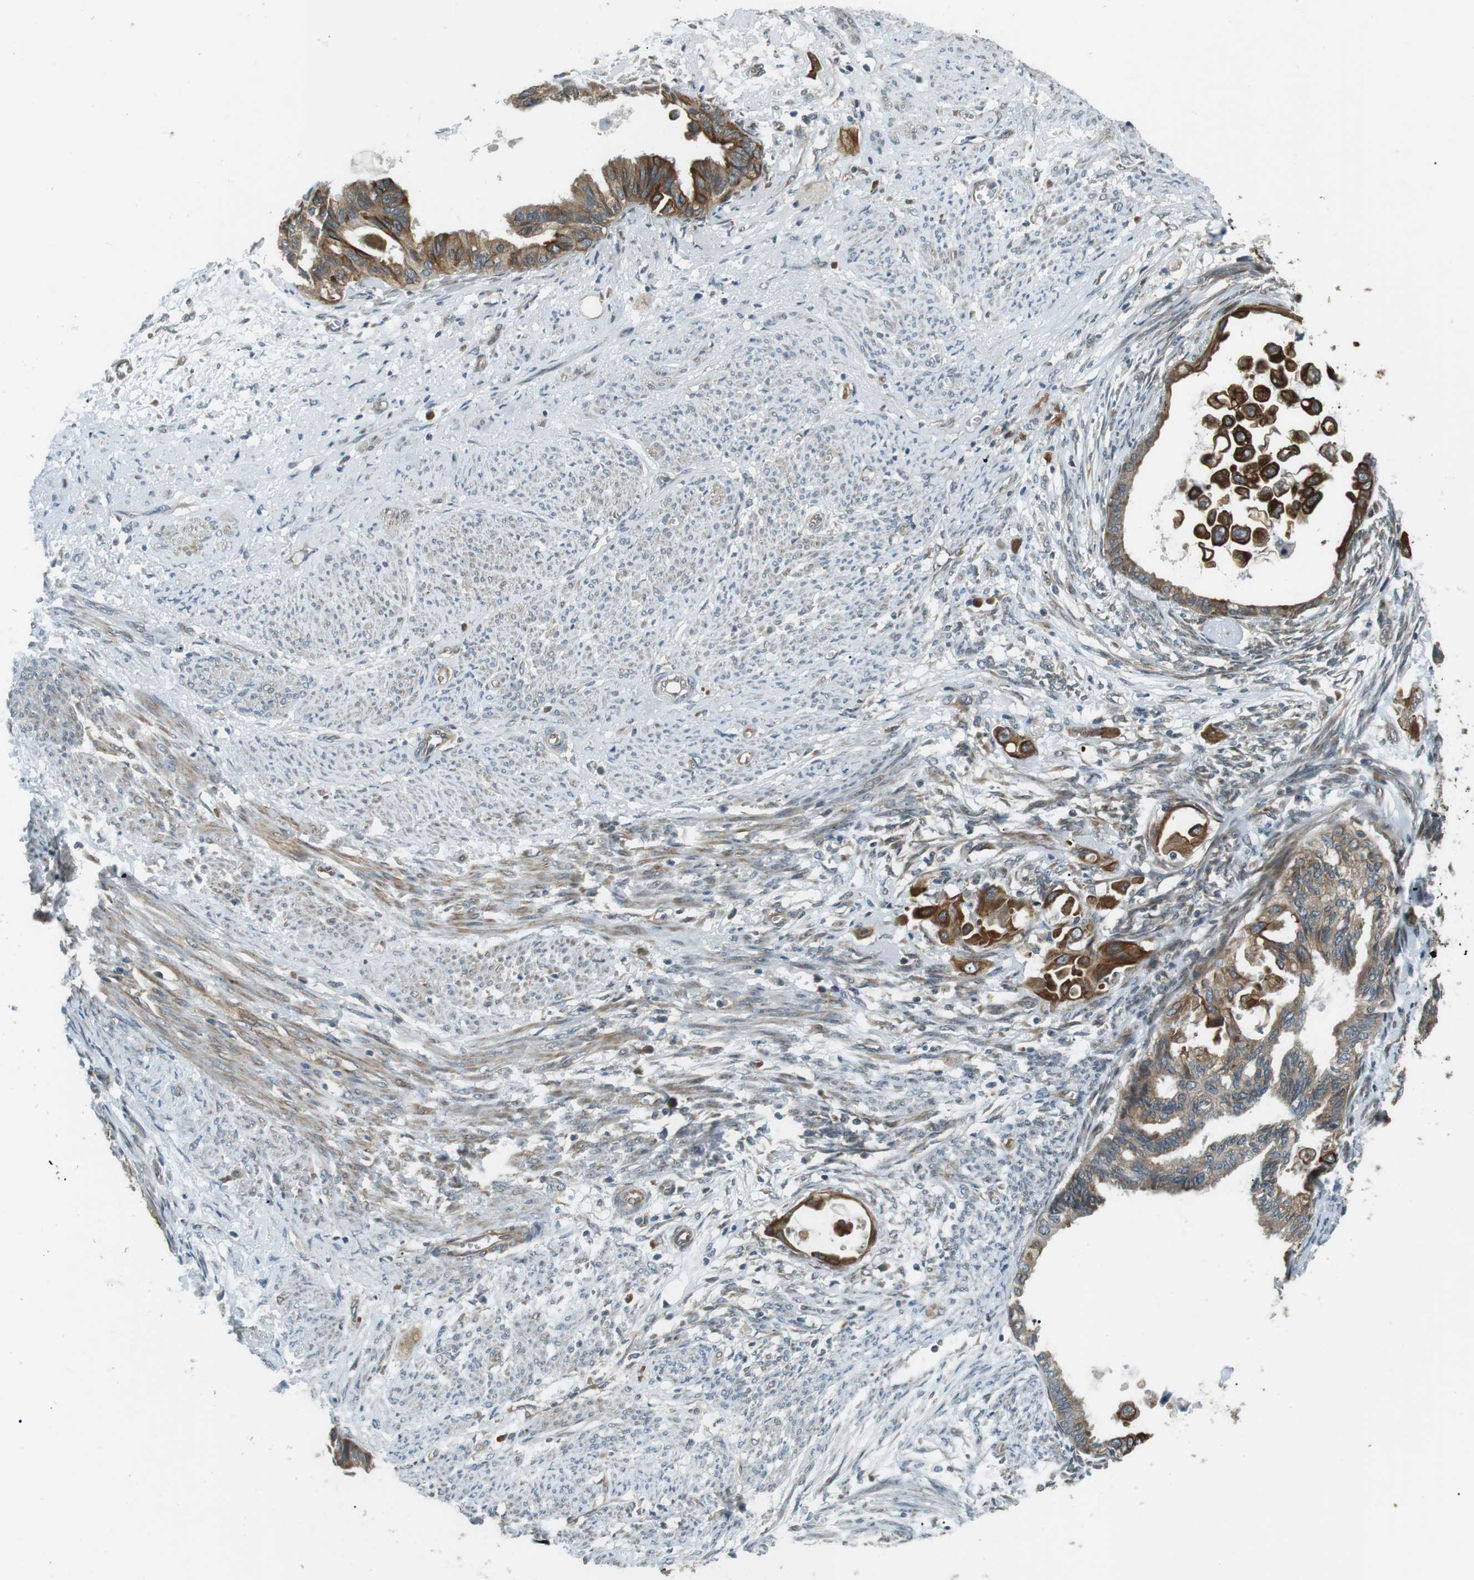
{"staining": {"intensity": "moderate", "quantity": ">75%", "location": "cytoplasmic/membranous"}, "tissue": "cervical cancer", "cell_type": "Tumor cells", "image_type": "cancer", "snomed": [{"axis": "morphology", "description": "Normal tissue, NOS"}, {"axis": "morphology", "description": "Adenocarcinoma, NOS"}, {"axis": "topography", "description": "Cervix"}, {"axis": "topography", "description": "Endometrium"}], "caption": "Cervical cancer (adenocarcinoma) stained with a protein marker exhibits moderate staining in tumor cells.", "gene": "TMEM74", "patient": {"sex": "female", "age": 86}}